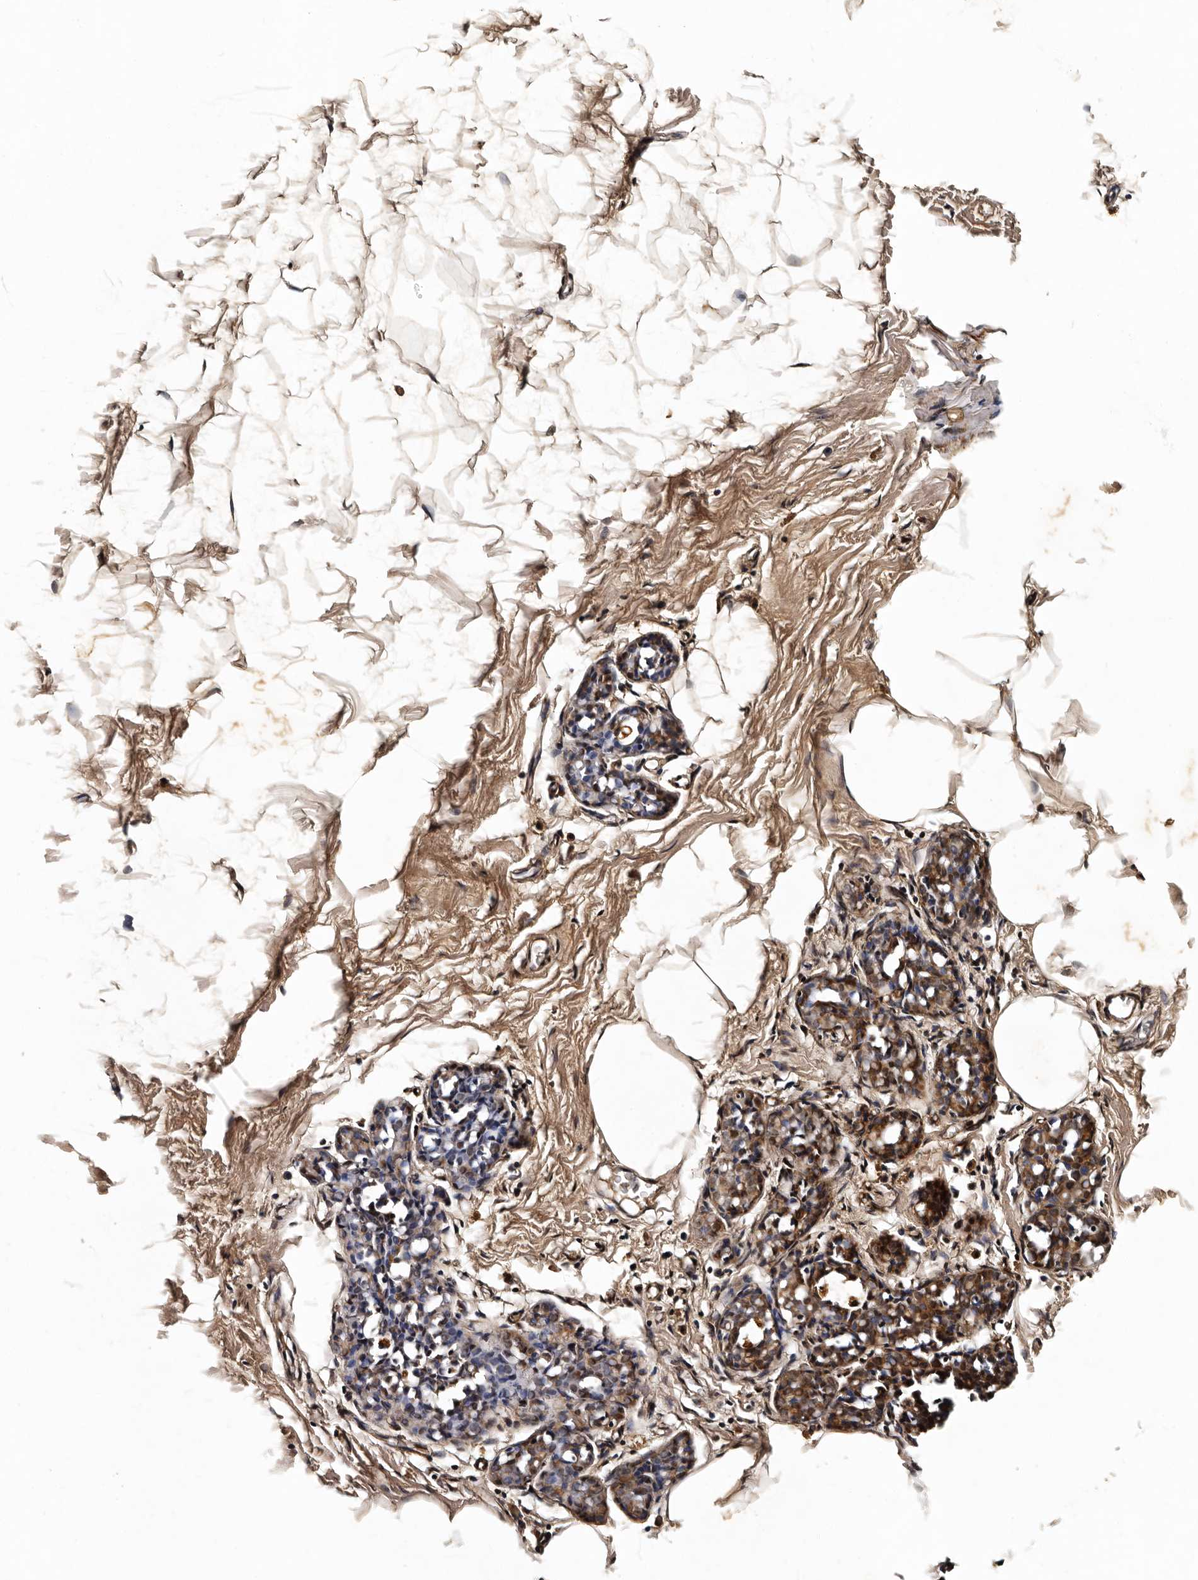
{"staining": {"intensity": "weak", "quantity": ">75%", "location": "cytoplasmic/membranous"}, "tissue": "breast", "cell_type": "Adipocytes", "image_type": "normal", "snomed": [{"axis": "morphology", "description": "Normal tissue, NOS"}, {"axis": "morphology", "description": "Lobular carcinoma"}, {"axis": "topography", "description": "Breast"}], "caption": "This image displays immunohistochemistry staining of normal breast, with low weak cytoplasmic/membranous expression in approximately >75% of adipocytes.", "gene": "CPNE3", "patient": {"sex": "female", "age": 62}}